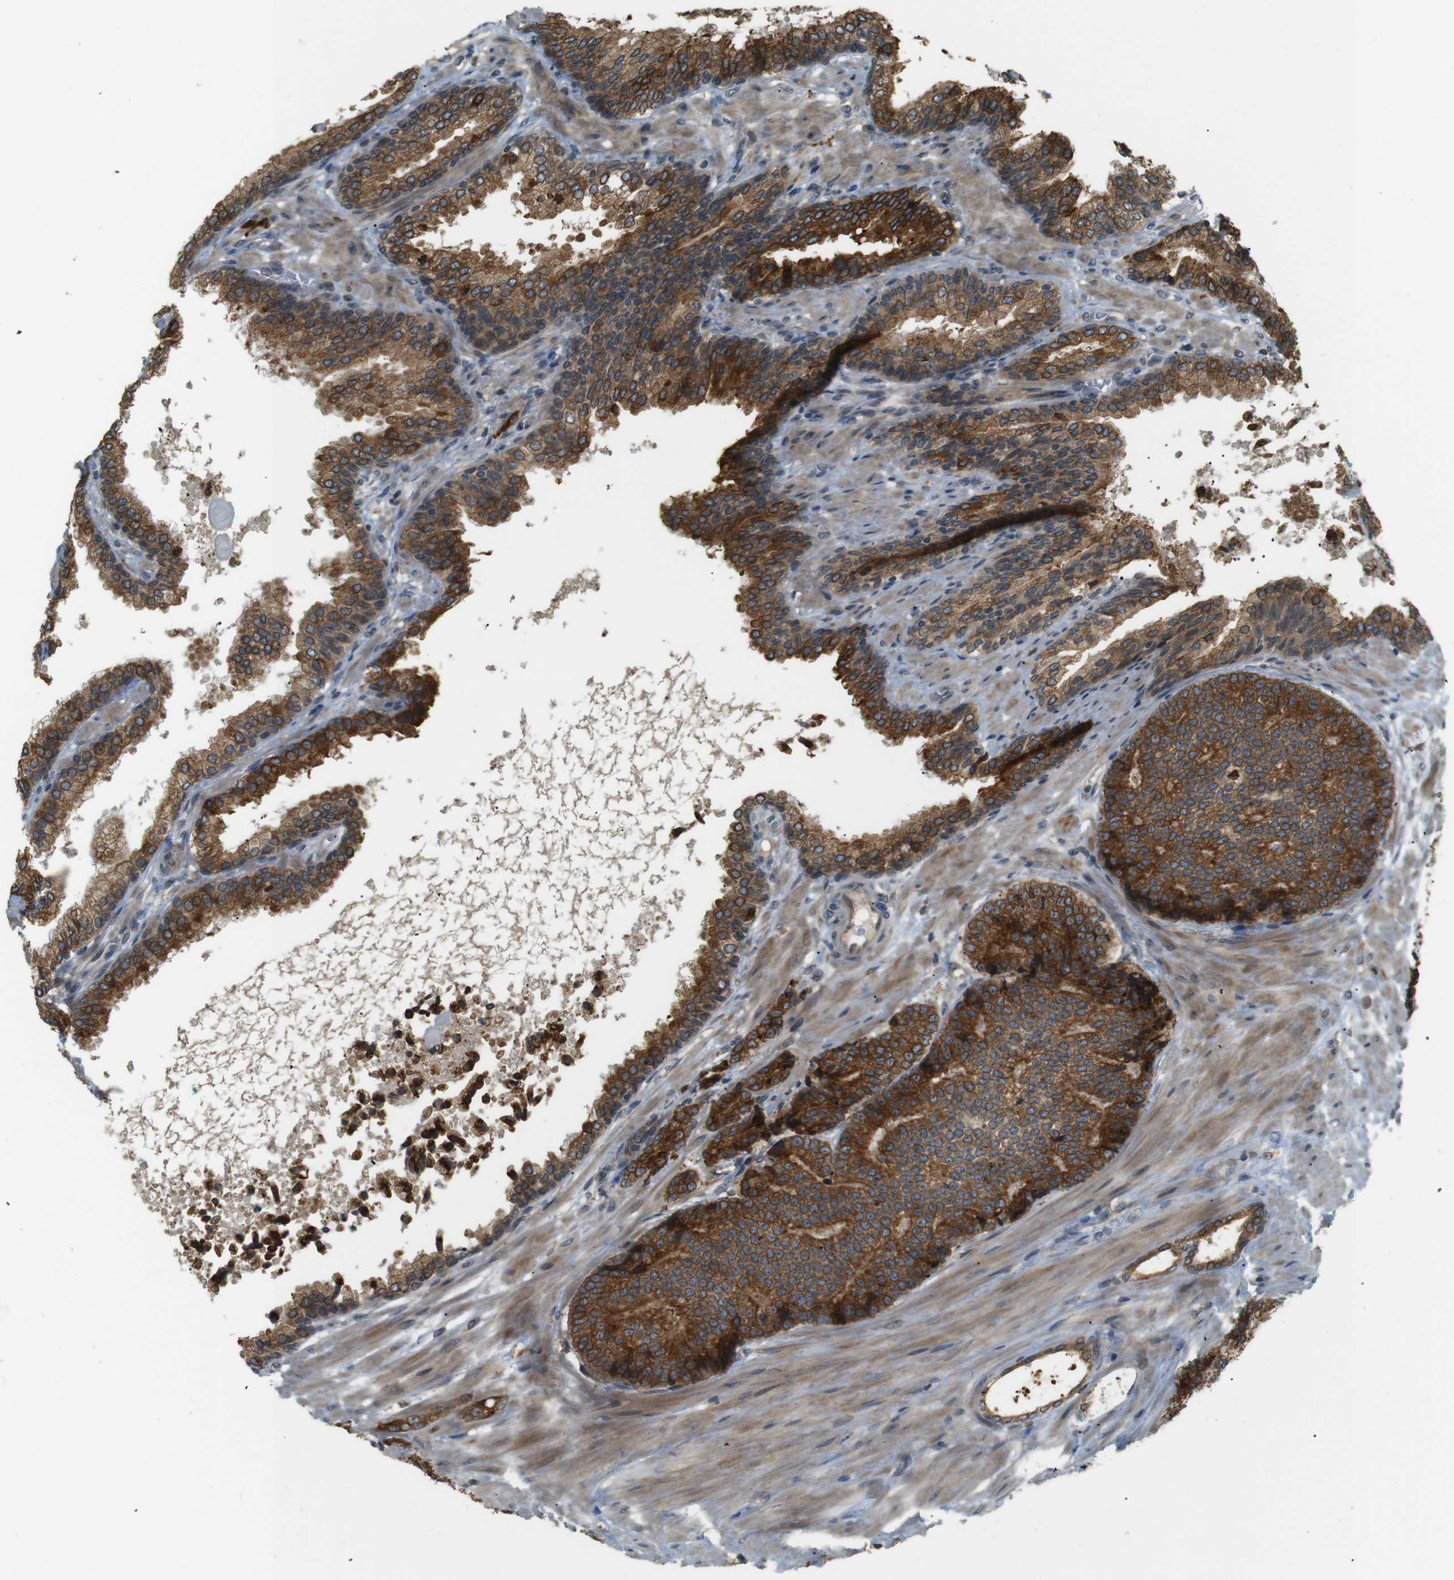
{"staining": {"intensity": "strong", "quantity": ">75%", "location": "cytoplasmic/membranous"}, "tissue": "prostate cancer", "cell_type": "Tumor cells", "image_type": "cancer", "snomed": [{"axis": "morphology", "description": "Adenocarcinoma, High grade"}, {"axis": "topography", "description": "Prostate"}], "caption": "Prostate cancer stained with DAB (3,3'-diaminobenzidine) immunohistochemistry (IHC) demonstrates high levels of strong cytoplasmic/membranous staining in about >75% of tumor cells.", "gene": "TMED4", "patient": {"sex": "male", "age": 61}}